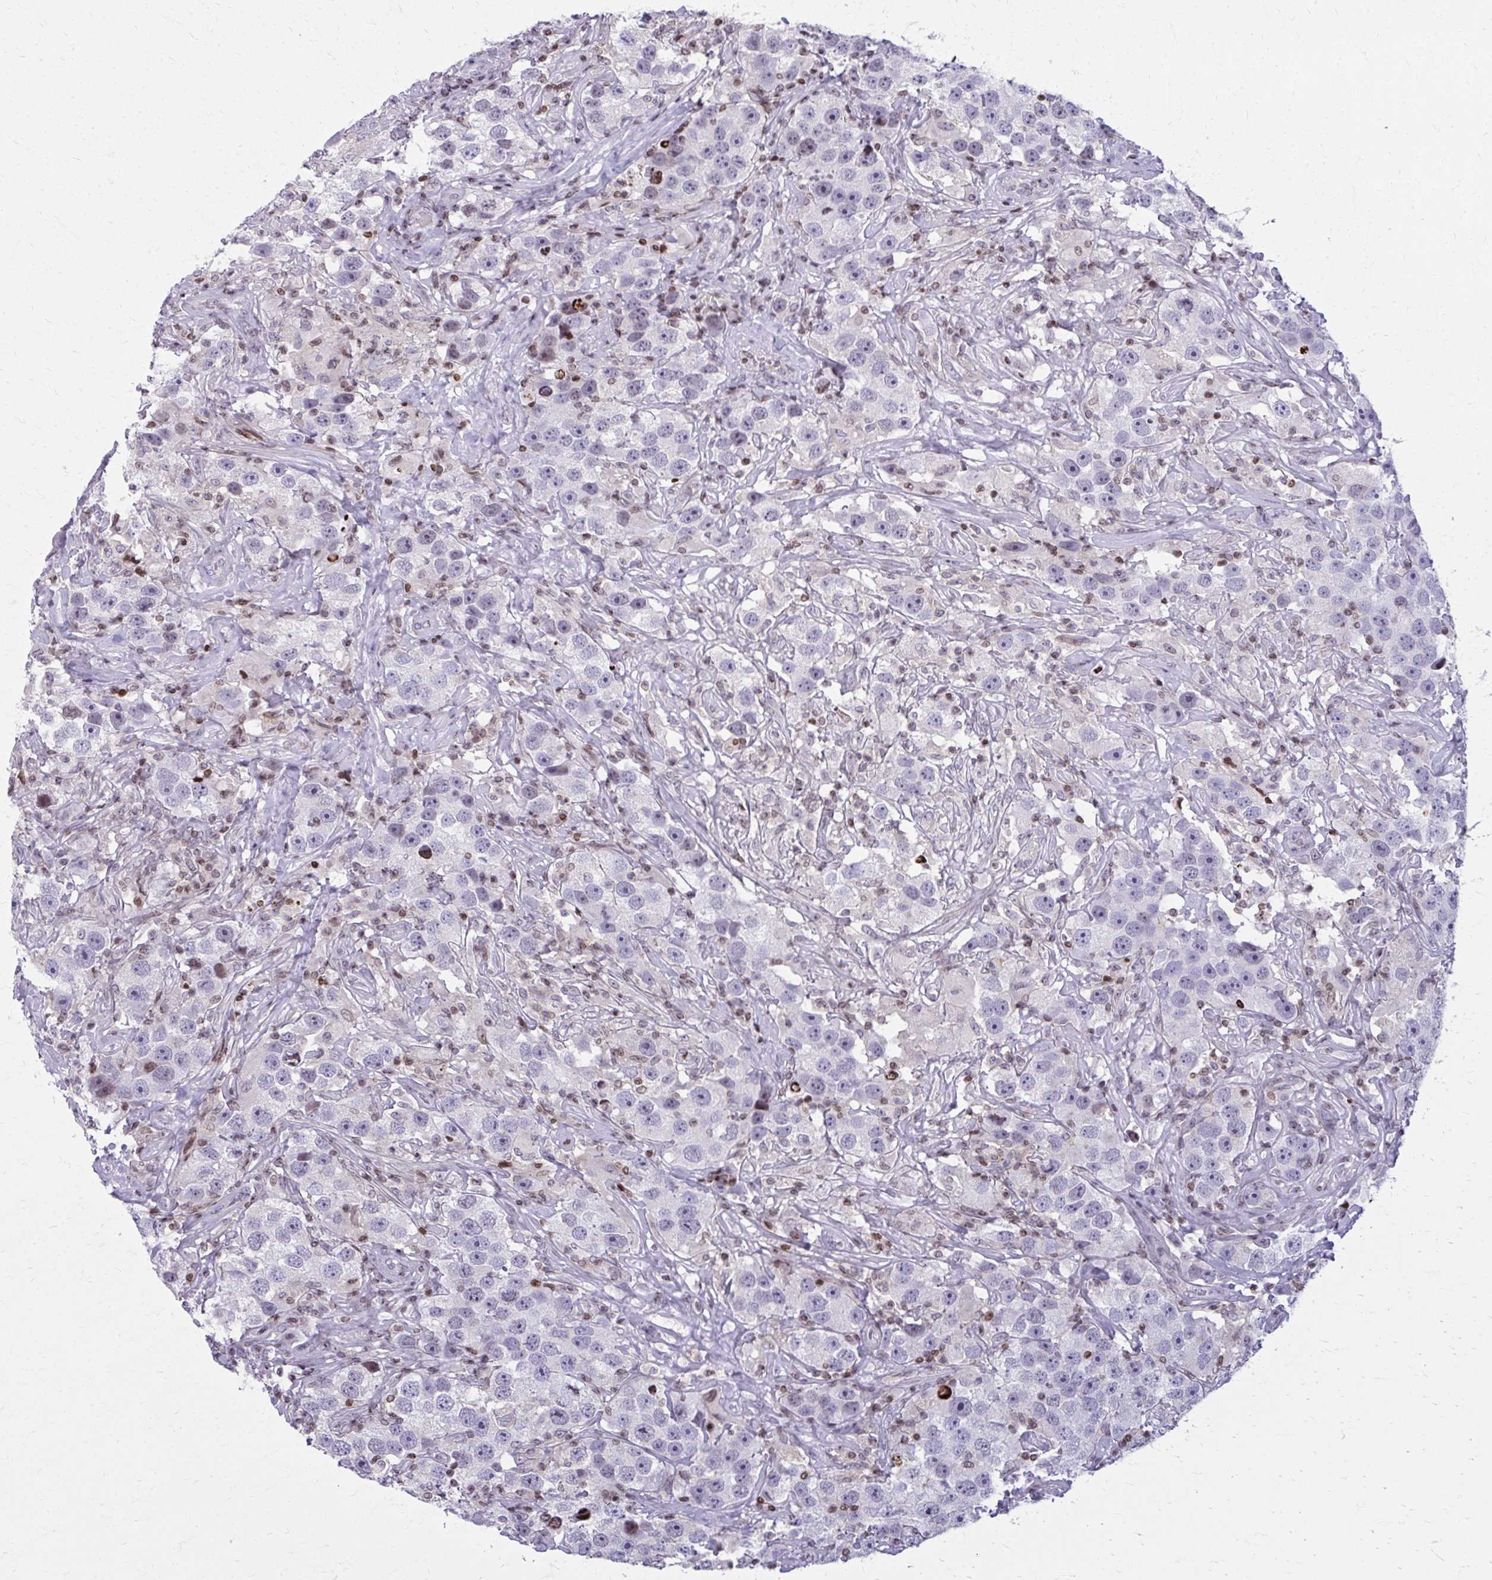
{"staining": {"intensity": "negative", "quantity": "none", "location": "none"}, "tissue": "testis cancer", "cell_type": "Tumor cells", "image_type": "cancer", "snomed": [{"axis": "morphology", "description": "Seminoma, NOS"}, {"axis": "topography", "description": "Testis"}], "caption": "Immunohistochemistry (IHC) histopathology image of neoplastic tissue: testis cancer stained with DAB (3,3'-diaminobenzidine) shows no significant protein staining in tumor cells.", "gene": "AP5M1", "patient": {"sex": "male", "age": 49}}